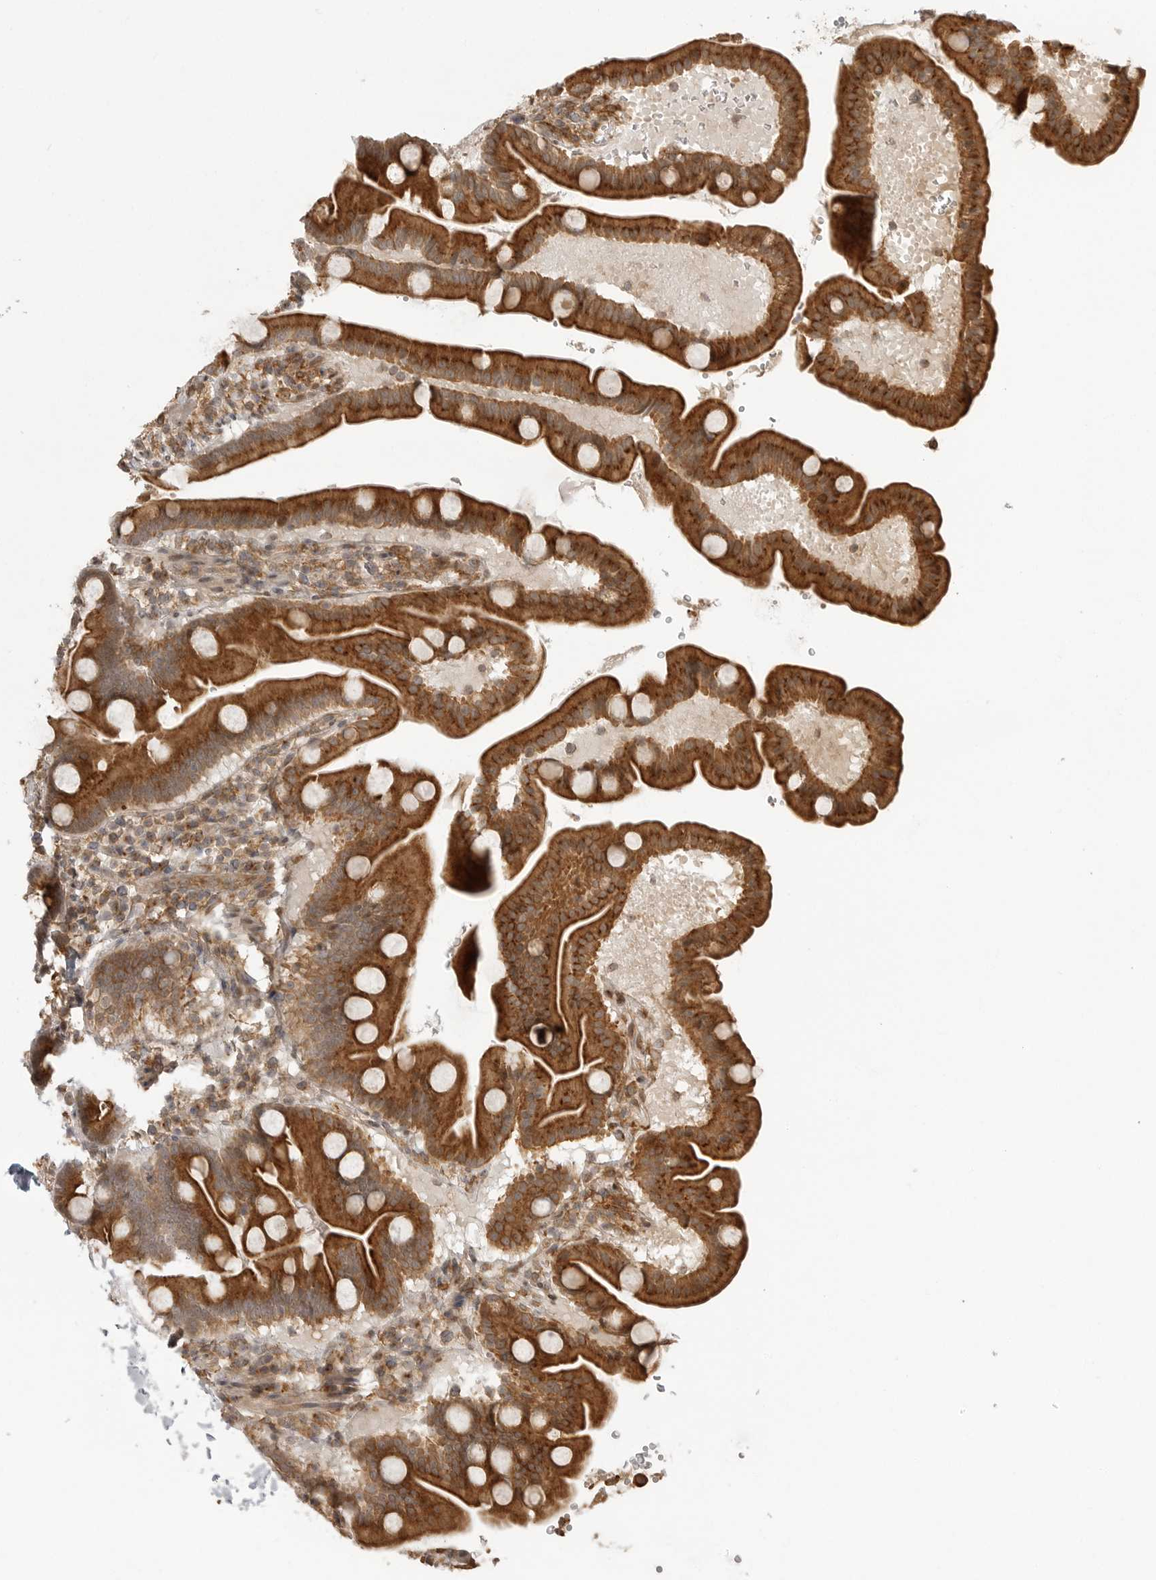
{"staining": {"intensity": "moderate", "quantity": ">75%", "location": "cytoplasmic/membranous"}, "tissue": "duodenum", "cell_type": "Glandular cells", "image_type": "normal", "snomed": [{"axis": "morphology", "description": "Normal tissue, NOS"}, {"axis": "topography", "description": "Duodenum"}], "caption": "Immunohistochemical staining of normal human duodenum demonstrates >75% levels of moderate cytoplasmic/membranous protein positivity in approximately >75% of glandular cells. (DAB (3,3'-diaminobenzidine) IHC, brown staining for protein, blue staining for nuclei).", "gene": "FAT3", "patient": {"sex": "male", "age": 54}}